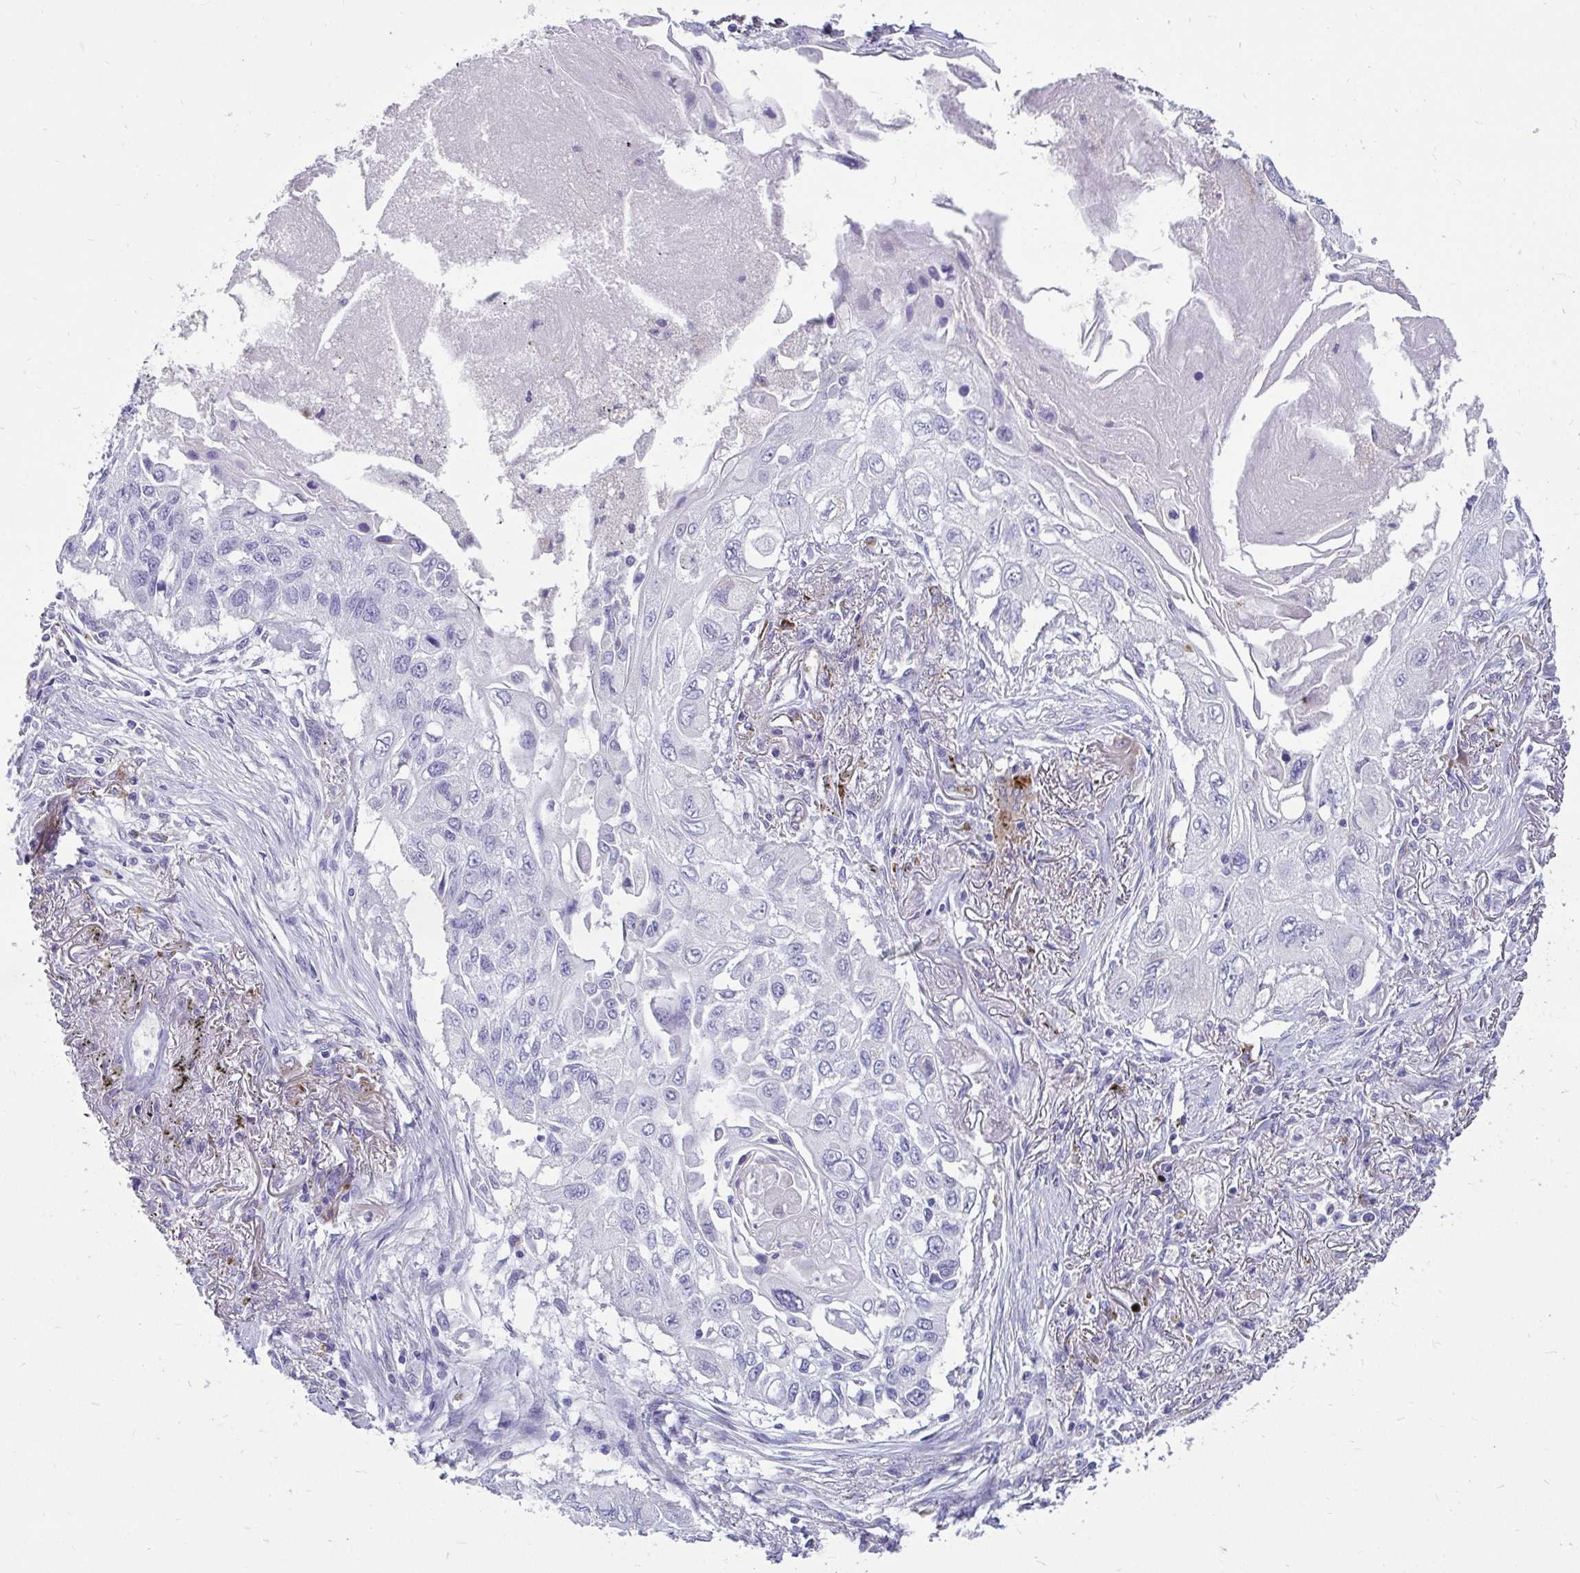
{"staining": {"intensity": "negative", "quantity": "none", "location": "none"}, "tissue": "lung cancer", "cell_type": "Tumor cells", "image_type": "cancer", "snomed": [{"axis": "morphology", "description": "Squamous cell carcinoma, NOS"}, {"axis": "topography", "description": "Lung"}], "caption": "DAB immunohistochemical staining of human lung cancer shows no significant positivity in tumor cells. (Stains: DAB (3,3'-diaminobenzidine) IHC with hematoxylin counter stain, Microscopy: brightfield microscopy at high magnification).", "gene": "CTSZ", "patient": {"sex": "male", "age": 75}}